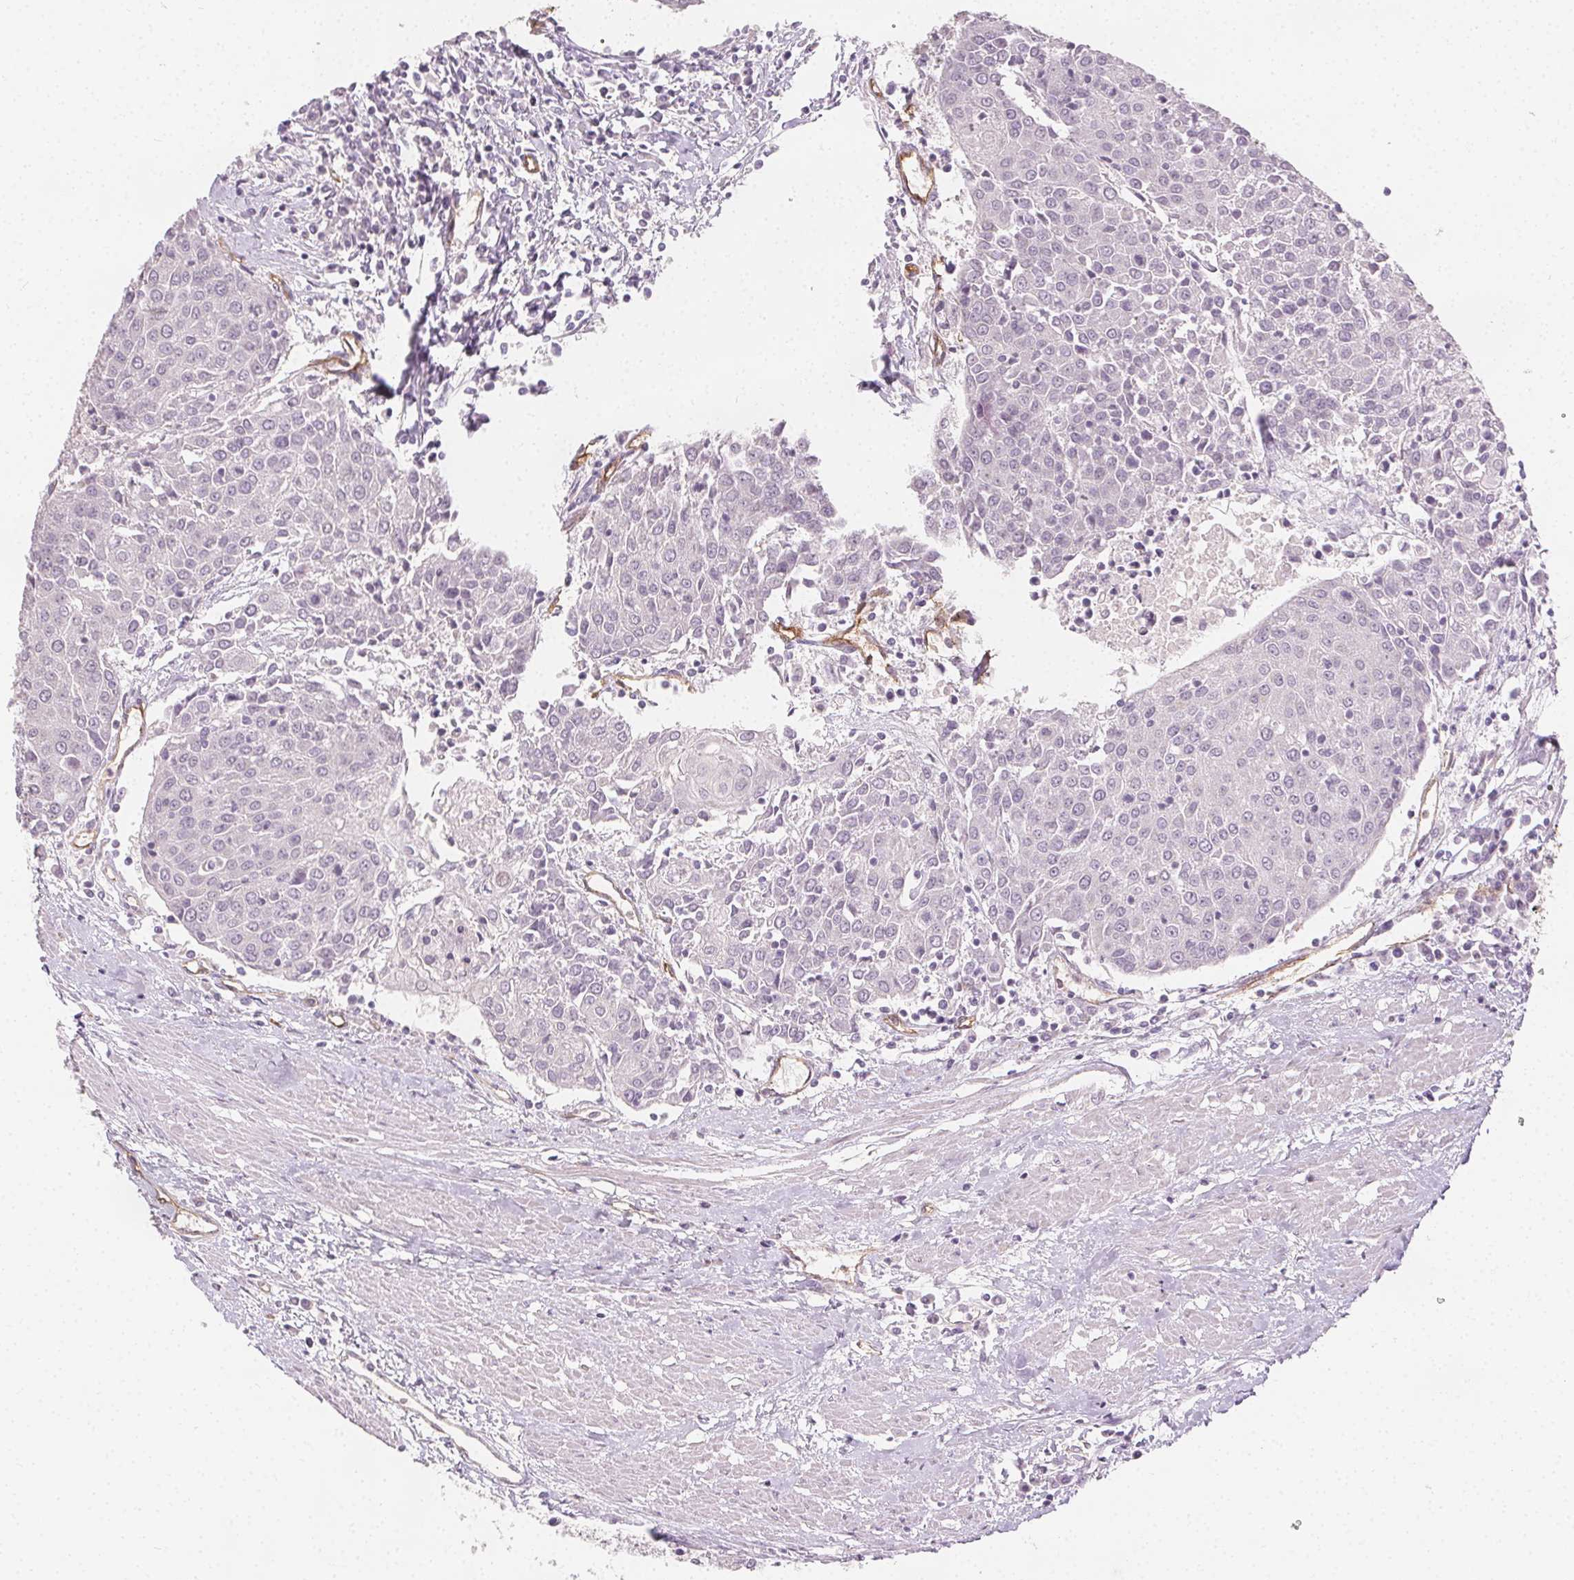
{"staining": {"intensity": "negative", "quantity": "none", "location": "none"}, "tissue": "urothelial cancer", "cell_type": "Tumor cells", "image_type": "cancer", "snomed": [{"axis": "morphology", "description": "Urothelial carcinoma, High grade"}, {"axis": "topography", "description": "Urinary bladder"}], "caption": "A photomicrograph of high-grade urothelial carcinoma stained for a protein shows no brown staining in tumor cells. The staining is performed using DAB (3,3'-diaminobenzidine) brown chromogen with nuclei counter-stained in using hematoxylin.", "gene": "PODXL", "patient": {"sex": "female", "age": 85}}